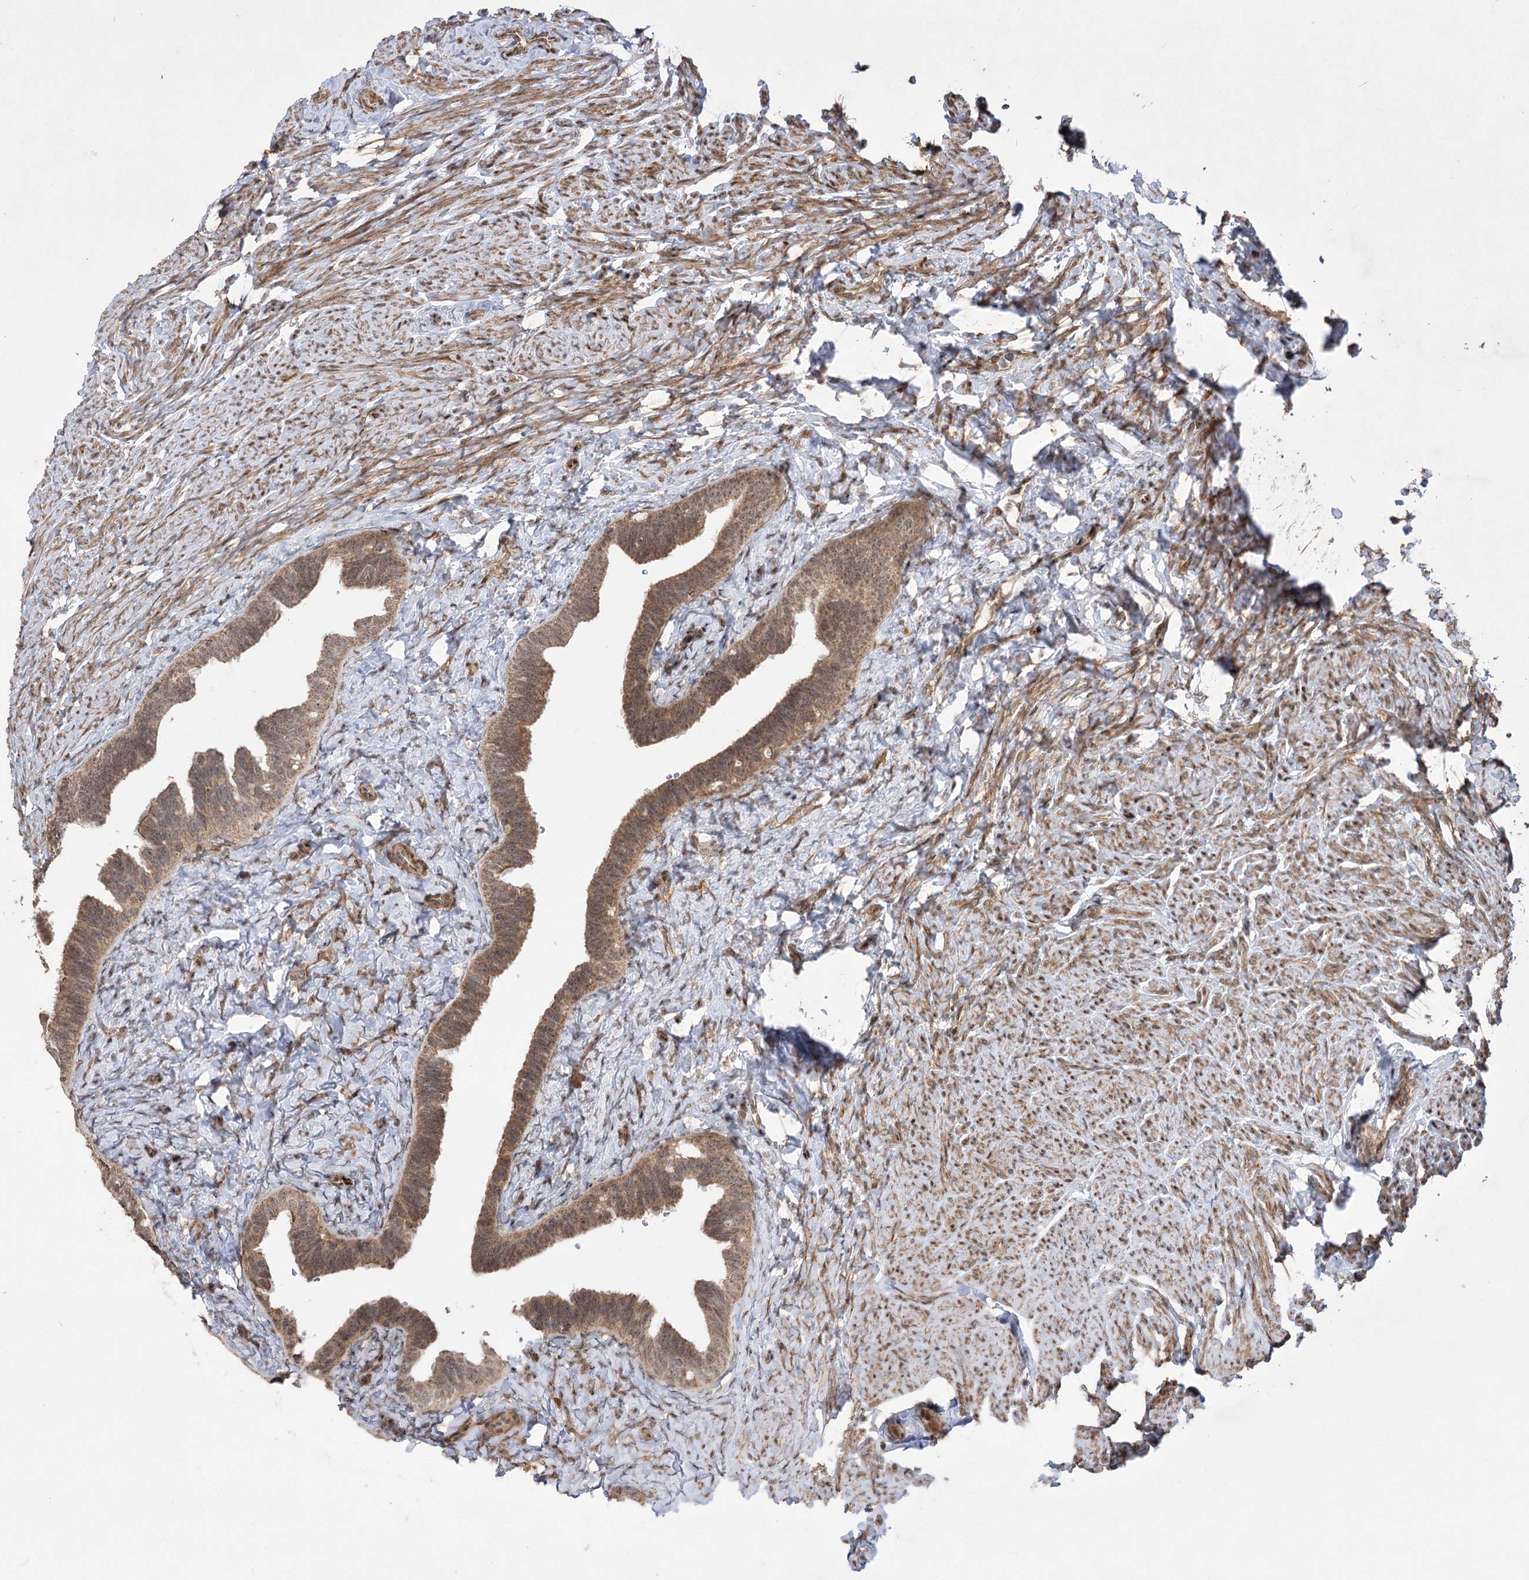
{"staining": {"intensity": "weak", "quantity": ">75%", "location": "cytoplasmic/membranous,nuclear"}, "tissue": "fallopian tube", "cell_type": "Glandular cells", "image_type": "normal", "snomed": [{"axis": "morphology", "description": "Normal tissue, NOS"}, {"axis": "topography", "description": "Fallopian tube"}], "caption": "The immunohistochemical stain highlights weak cytoplasmic/membranous,nuclear positivity in glandular cells of benign fallopian tube. Nuclei are stained in blue.", "gene": "TENM2", "patient": {"sex": "female", "age": 39}}